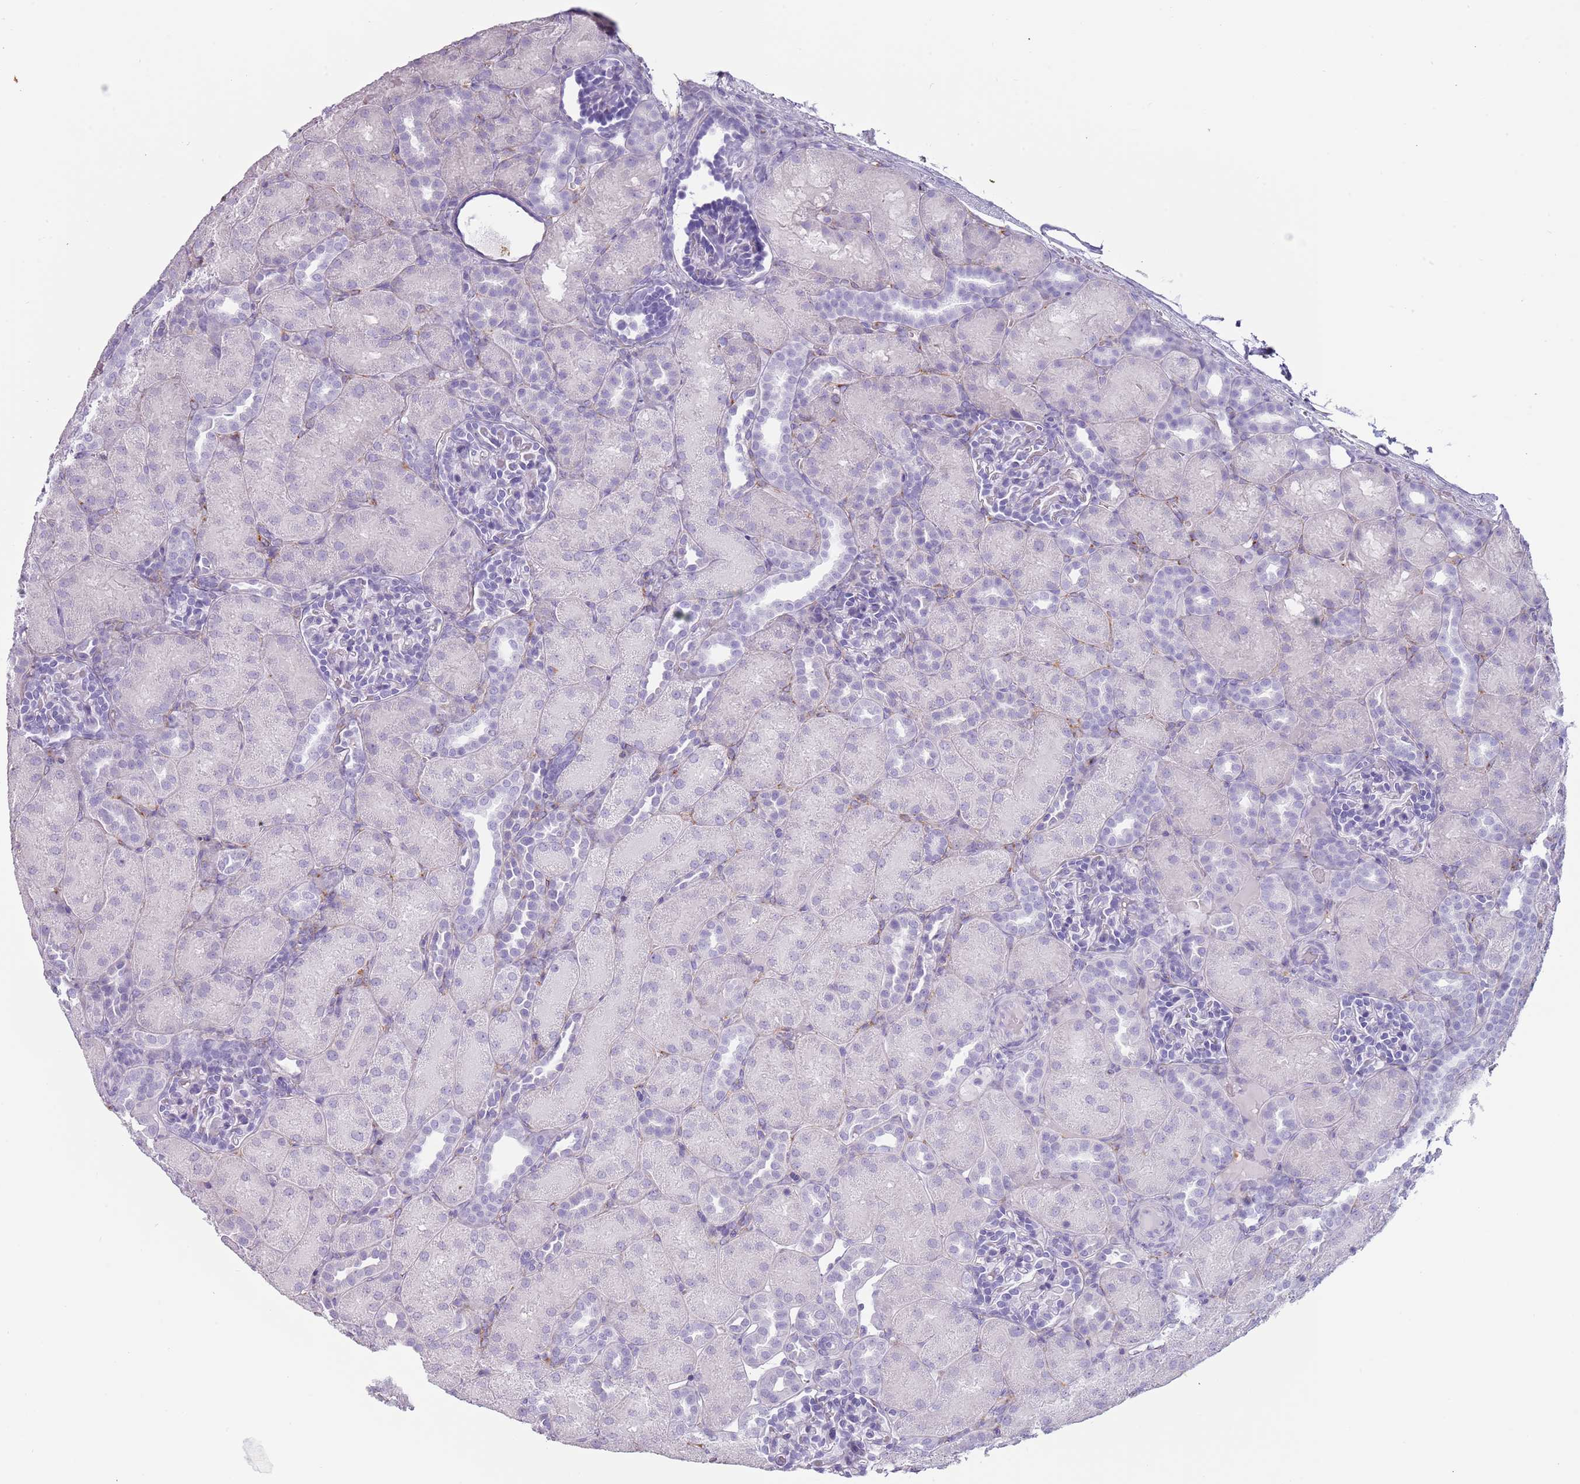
{"staining": {"intensity": "negative", "quantity": "none", "location": "none"}, "tissue": "kidney", "cell_type": "Cells in glomeruli", "image_type": "normal", "snomed": [{"axis": "morphology", "description": "Normal tissue, NOS"}, {"axis": "topography", "description": "Kidney"}], "caption": "DAB (3,3'-diaminobenzidine) immunohistochemical staining of unremarkable human kidney shows no significant positivity in cells in glomeruli.", "gene": "COLEC12", "patient": {"sex": "male", "age": 1}}